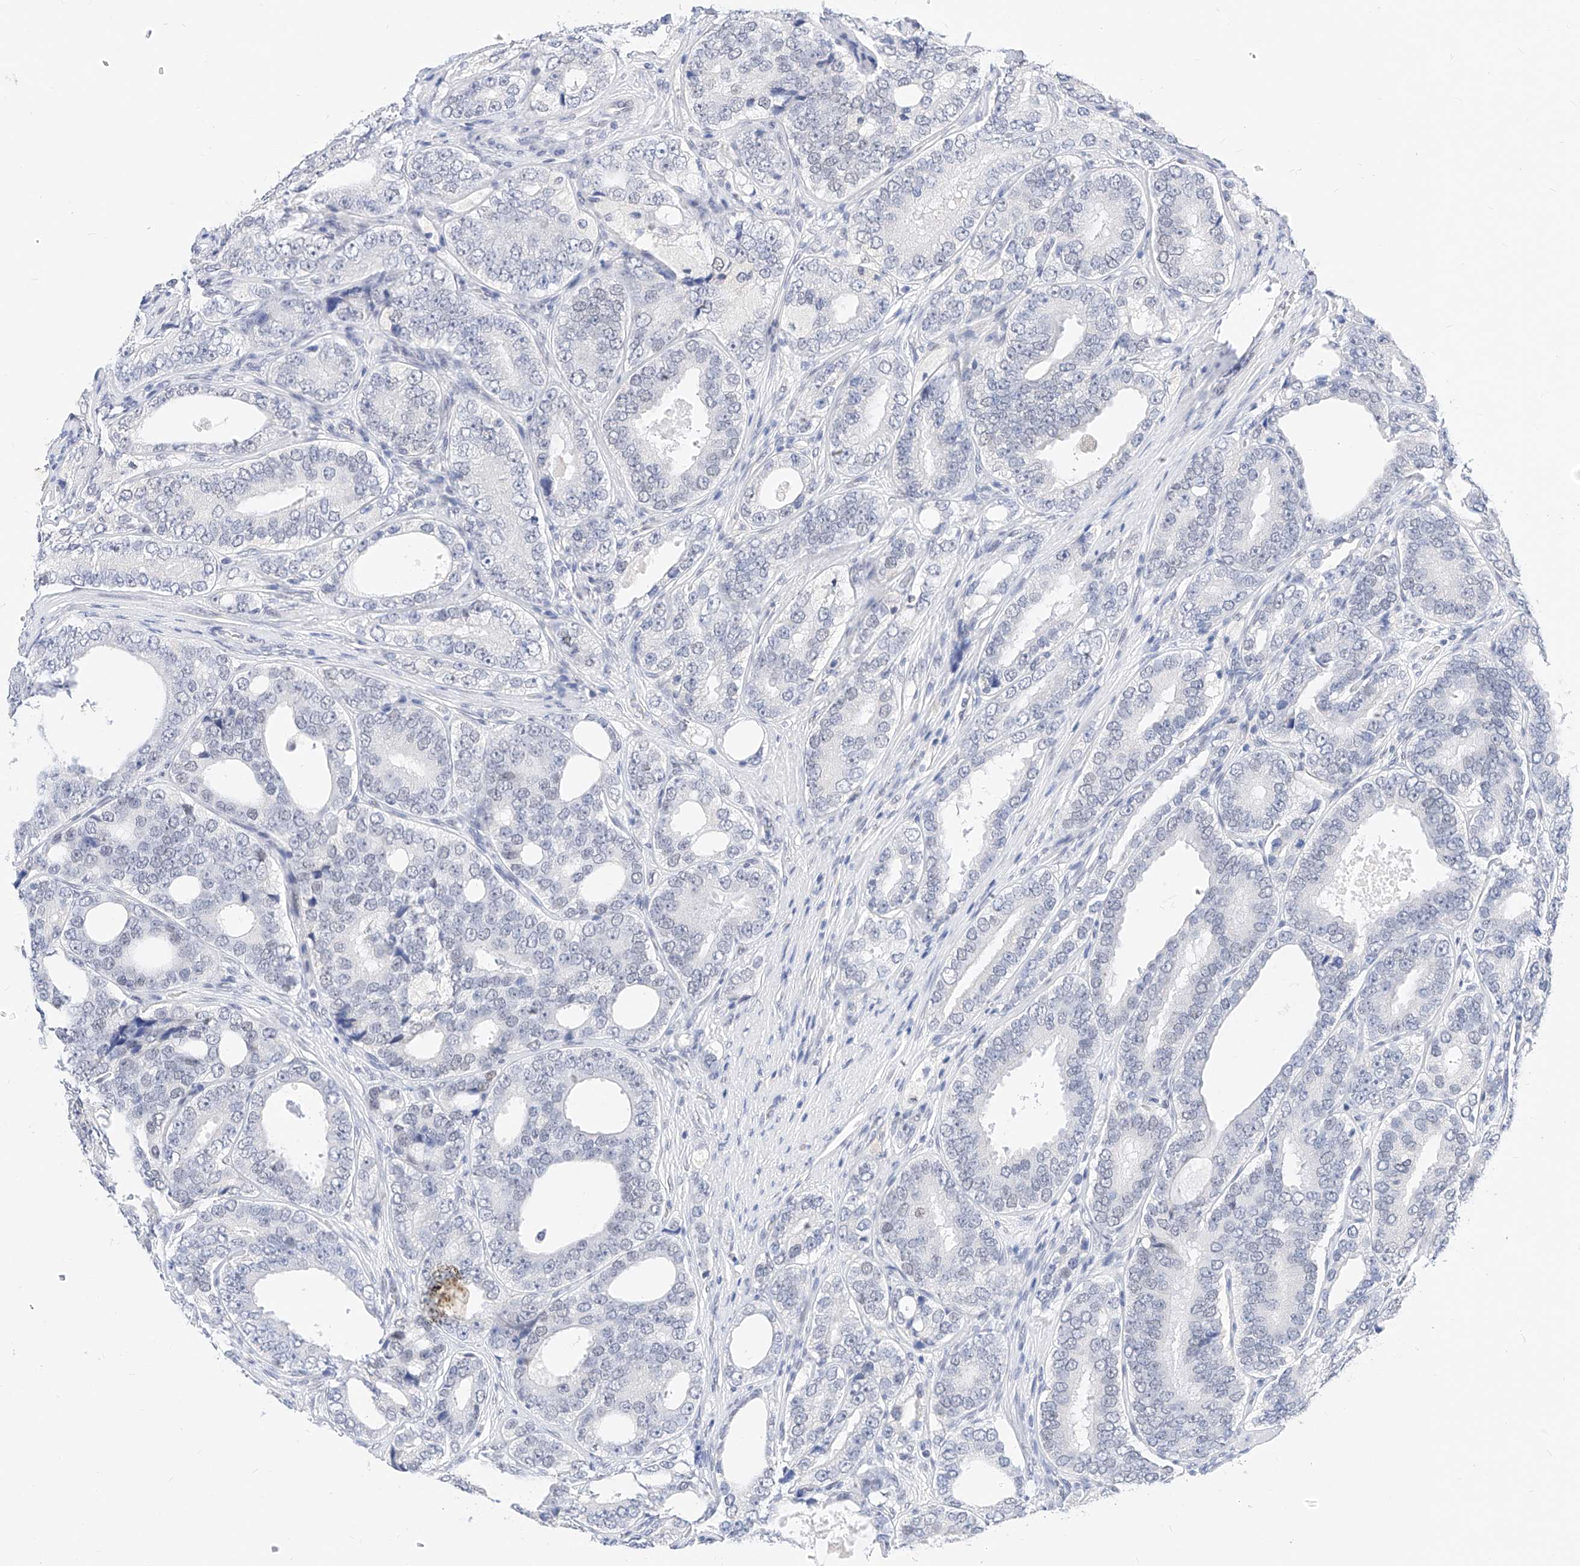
{"staining": {"intensity": "negative", "quantity": "none", "location": "none"}, "tissue": "prostate cancer", "cell_type": "Tumor cells", "image_type": "cancer", "snomed": [{"axis": "morphology", "description": "Adenocarcinoma, High grade"}, {"axis": "topography", "description": "Prostate"}], "caption": "IHC histopathology image of prostate cancer (adenocarcinoma (high-grade)) stained for a protein (brown), which demonstrates no positivity in tumor cells. (Immunohistochemistry (ihc), brightfield microscopy, high magnification).", "gene": "KCNJ1", "patient": {"sex": "male", "age": 56}}